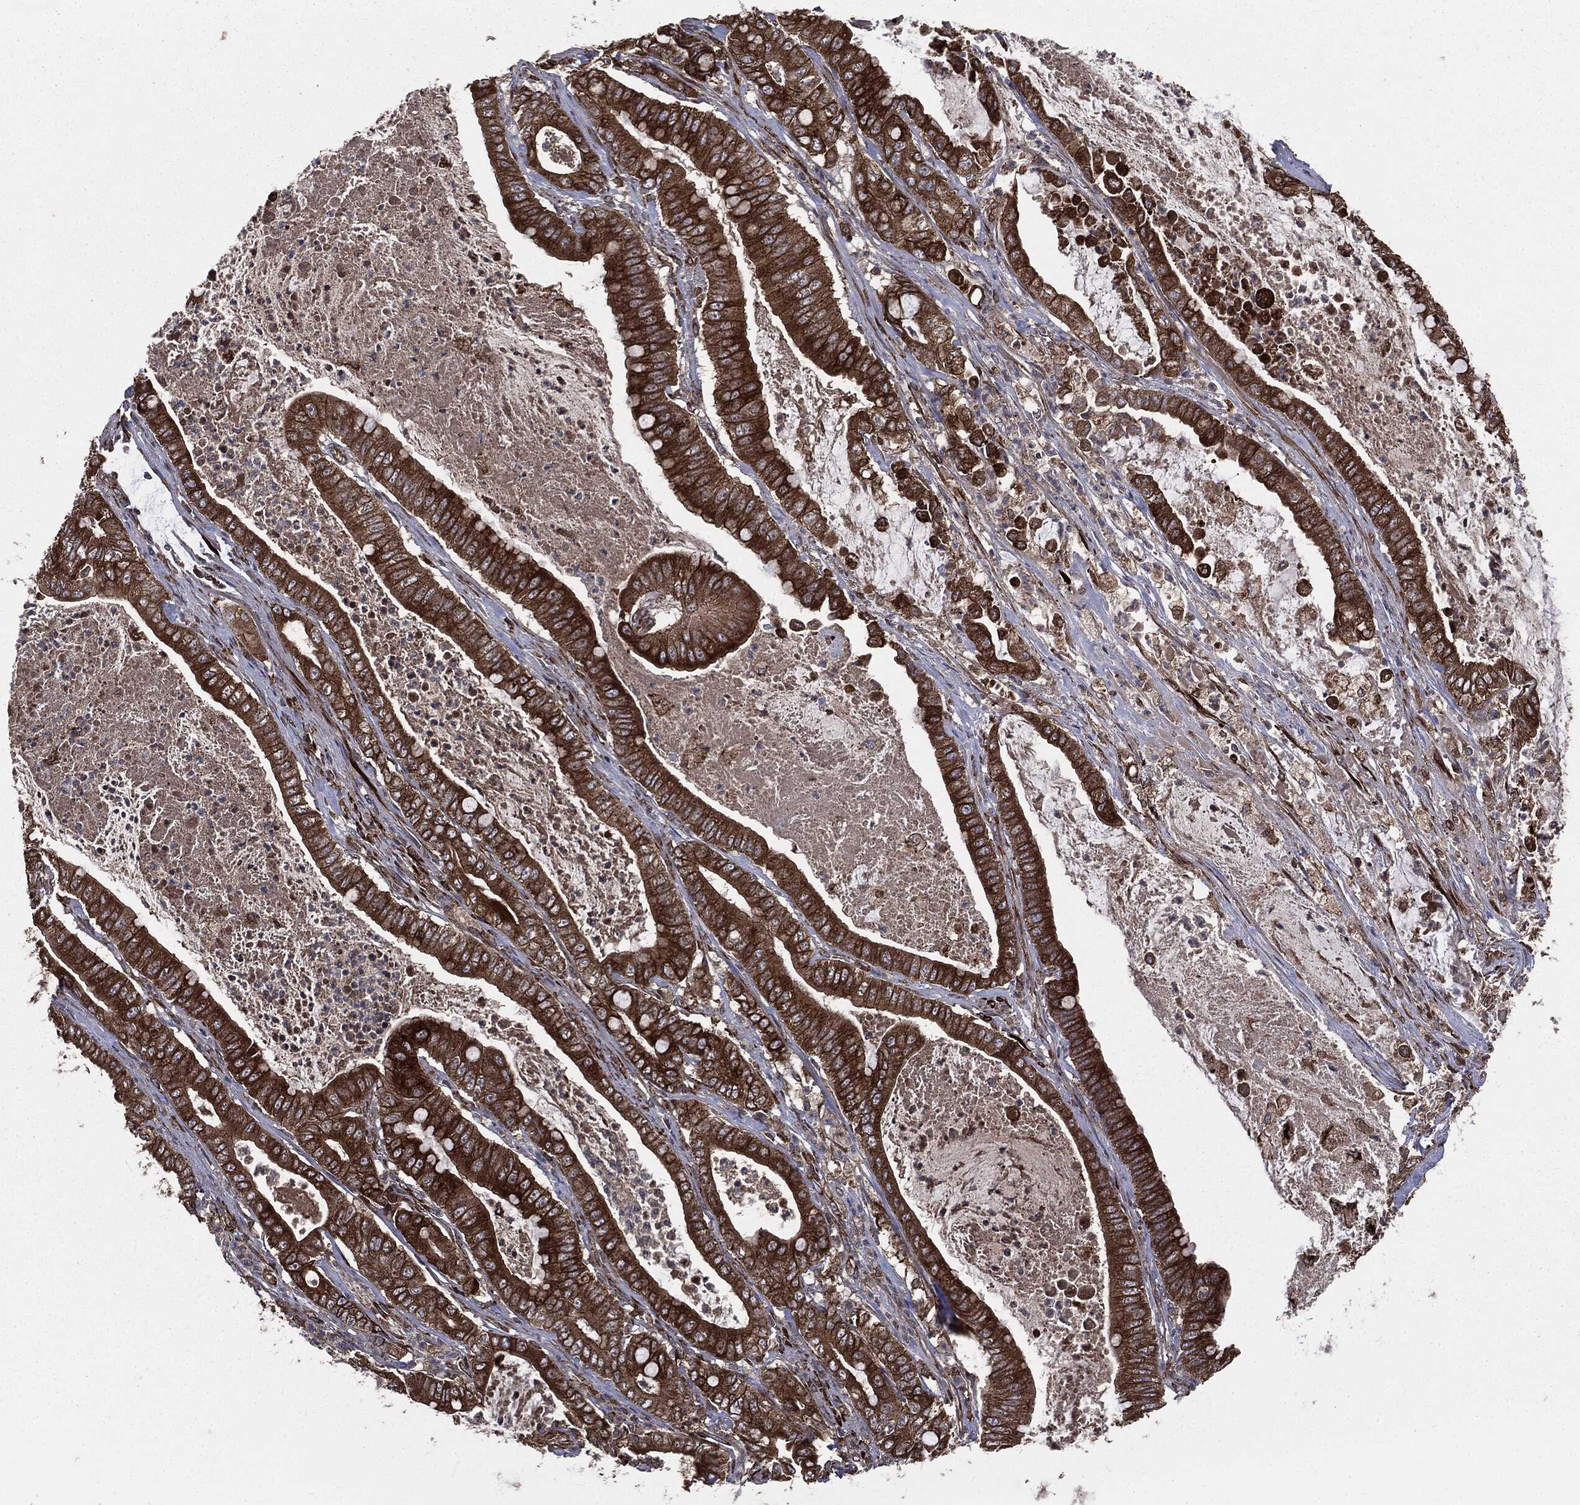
{"staining": {"intensity": "strong", "quantity": ">75%", "location": "cytoplasmic/membranous"}, "tissue": "pancreatic cancer", "cell_type": "Tumor cells", "image_type": "cancer", "snomed": [{"axis": "morphology", "description": "Adenocarcinoma, NOS"}, {"axis": "topography", "description": "Pancreas"}], "caption": "Protein expression by immunohistochemistry (IHC) demonstrates strong cytoplasmic/membranous expression in about >75% of tumor cells in pancreatic cancer (adenocarcinoma).", "gene": "PLOD3", "patient": {"sex": "male", "age": 71}}